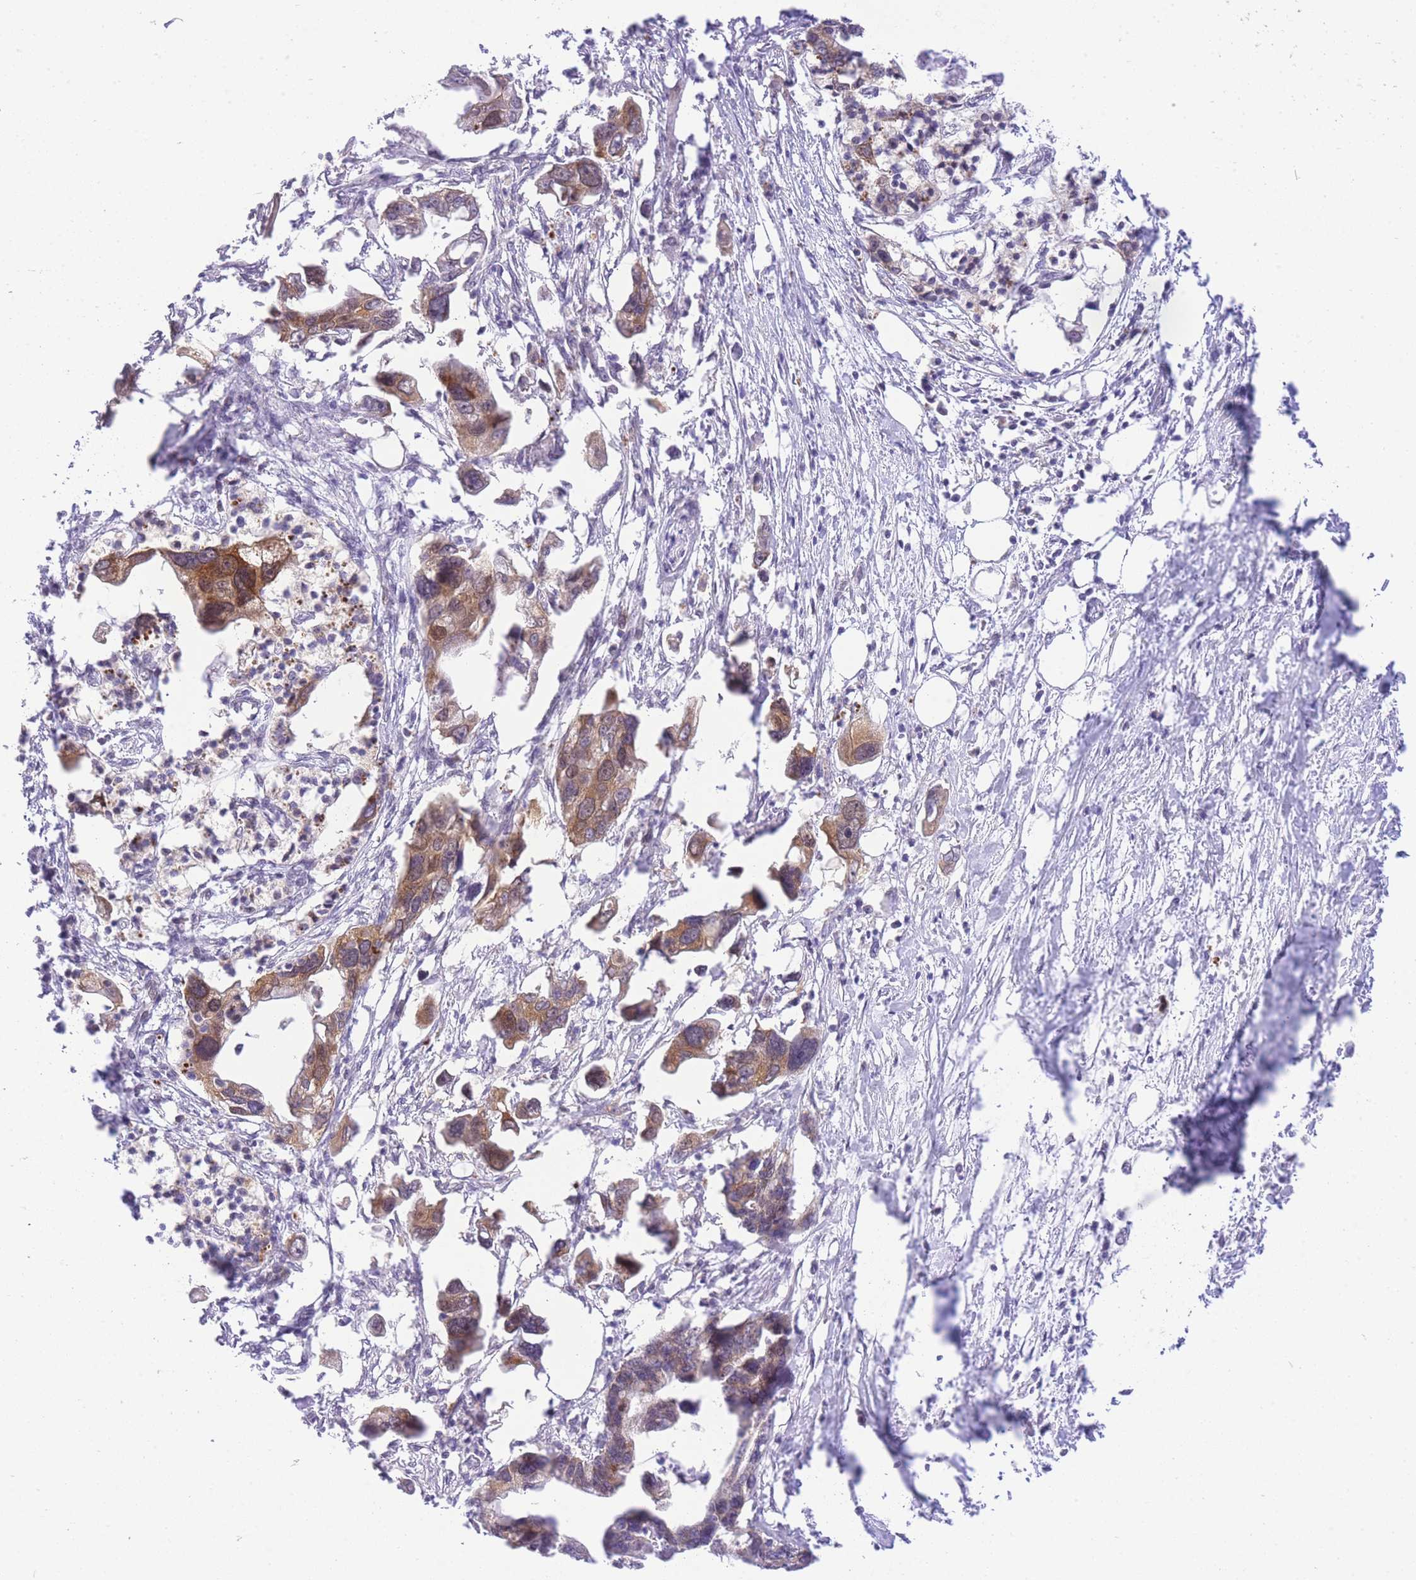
{"staining": {"intensity": "moderate", "quantity": ">75%", "location": "cytoplasmic/membranous"}, "tissue": "pancreatic cancer", "cell_type": "Tumor cells", "image_type": "cancer", "snomed": [{"axis": "morphology", "description": "Adenocarcinoma, NOS"}, {"axis": "topography", "description": "Pancreas"}], "caption": "Pancreatic cancer (adenocarcinoma) stained with a protein marker demonstrates moderate staining in tumor cells.", "gene": "STK39", "patient": {"sex": "female", "age": 83}}